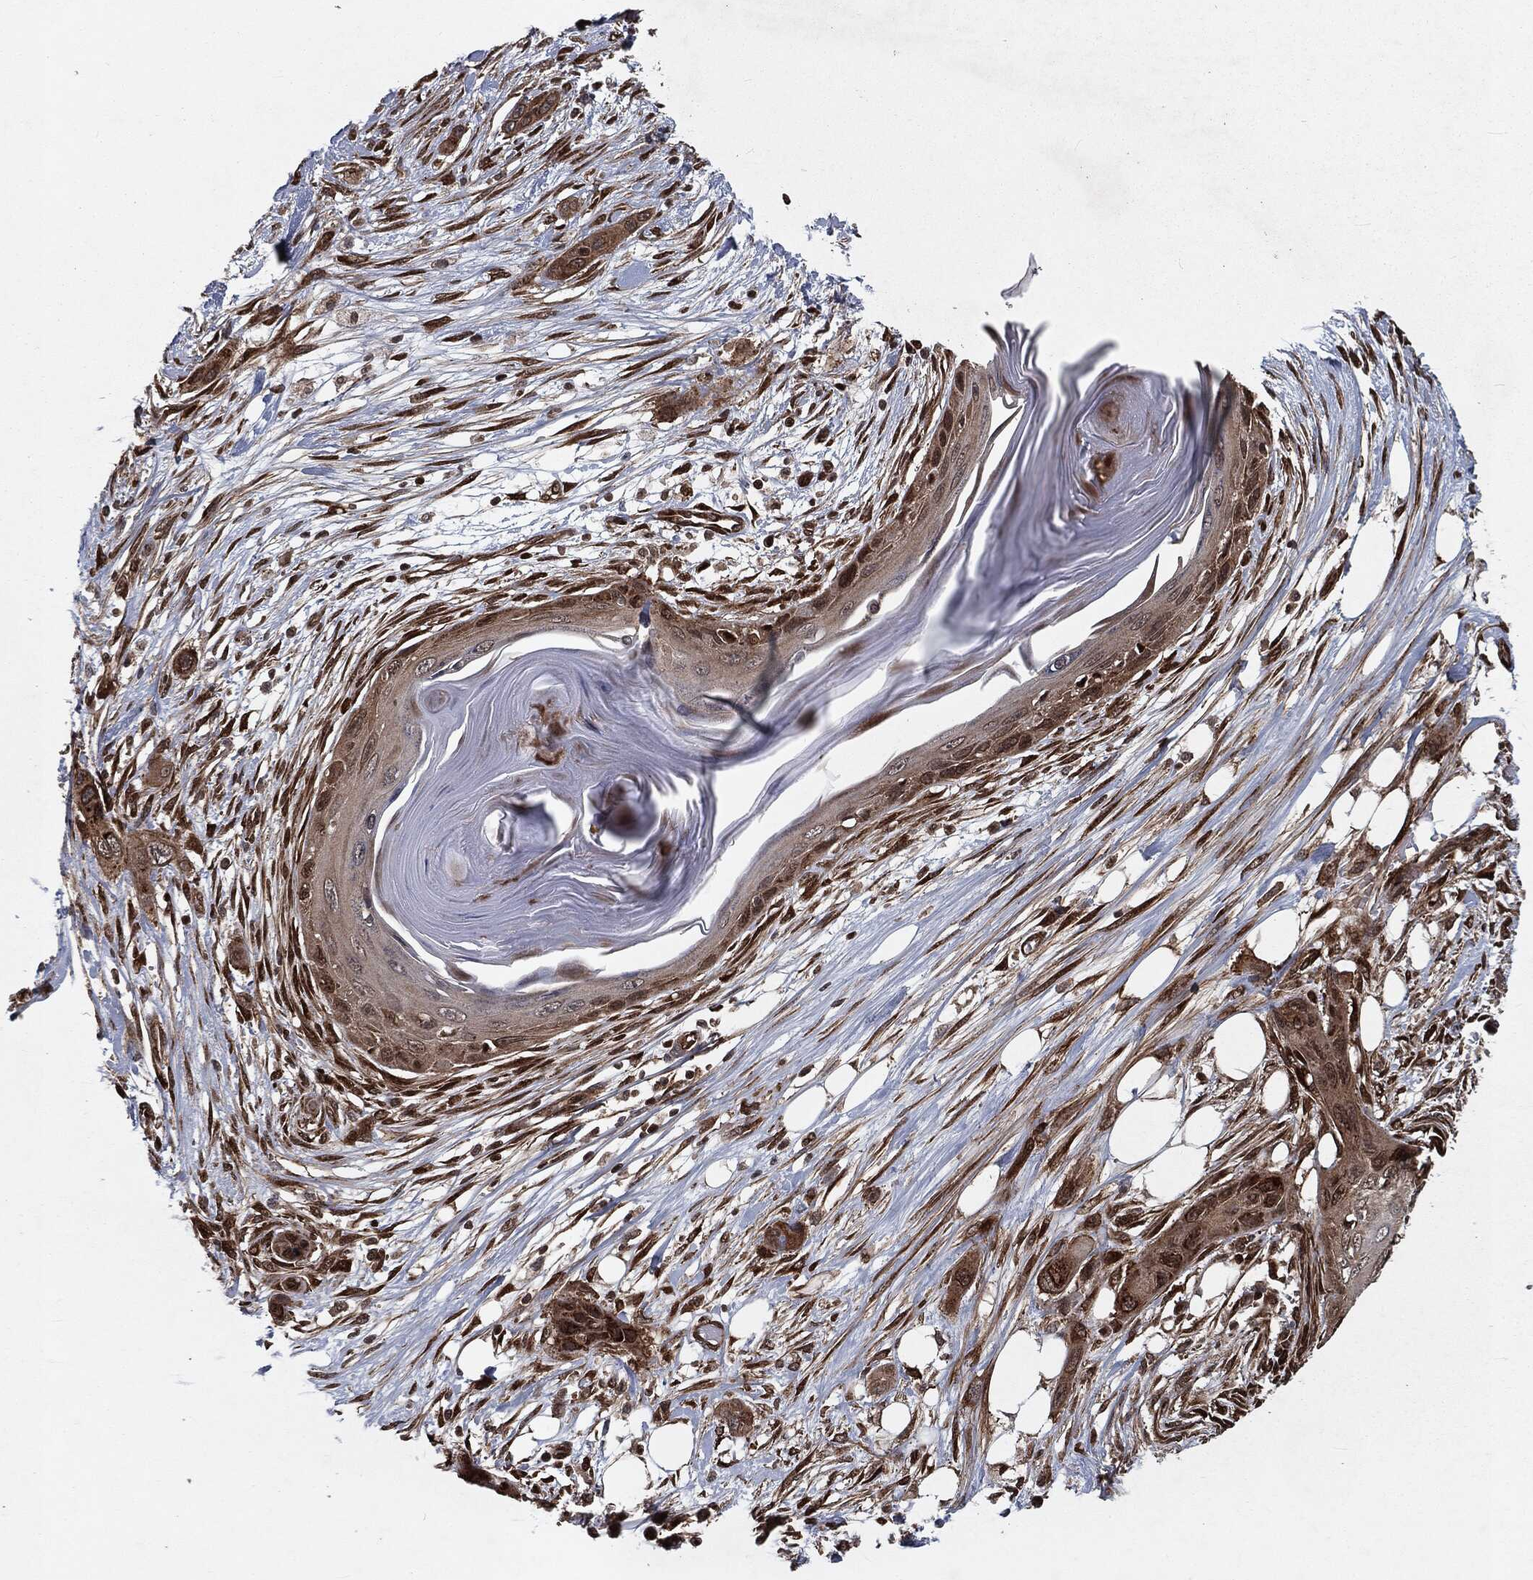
{"staining": {"intensity": "moderate", "quantity": ">75%", "location": "cytoplasmic/membranous,nuclear"}, "tissue": "skin cancer", "cell_type": "Tumor cells", "image_type": "cancer", "snomed": [{"axis": "morphology", "description": "Squamous cell carcinoma, NOS"}, {"axis": "topography", "description": "Skin"}], "caption": "High-magnification brightfield microscopy of skin cancer stained with DAB (3,3'-diaminobenzidine) (brown) and counterstained with hematoxylin (blue). tumor cells exhibit moderate cytoplasmic/membranous and nuclear positivity is present in approximately>75% of cells.", "gene": "RANBP9", "patient": {"sex": "male", "age": 79}}